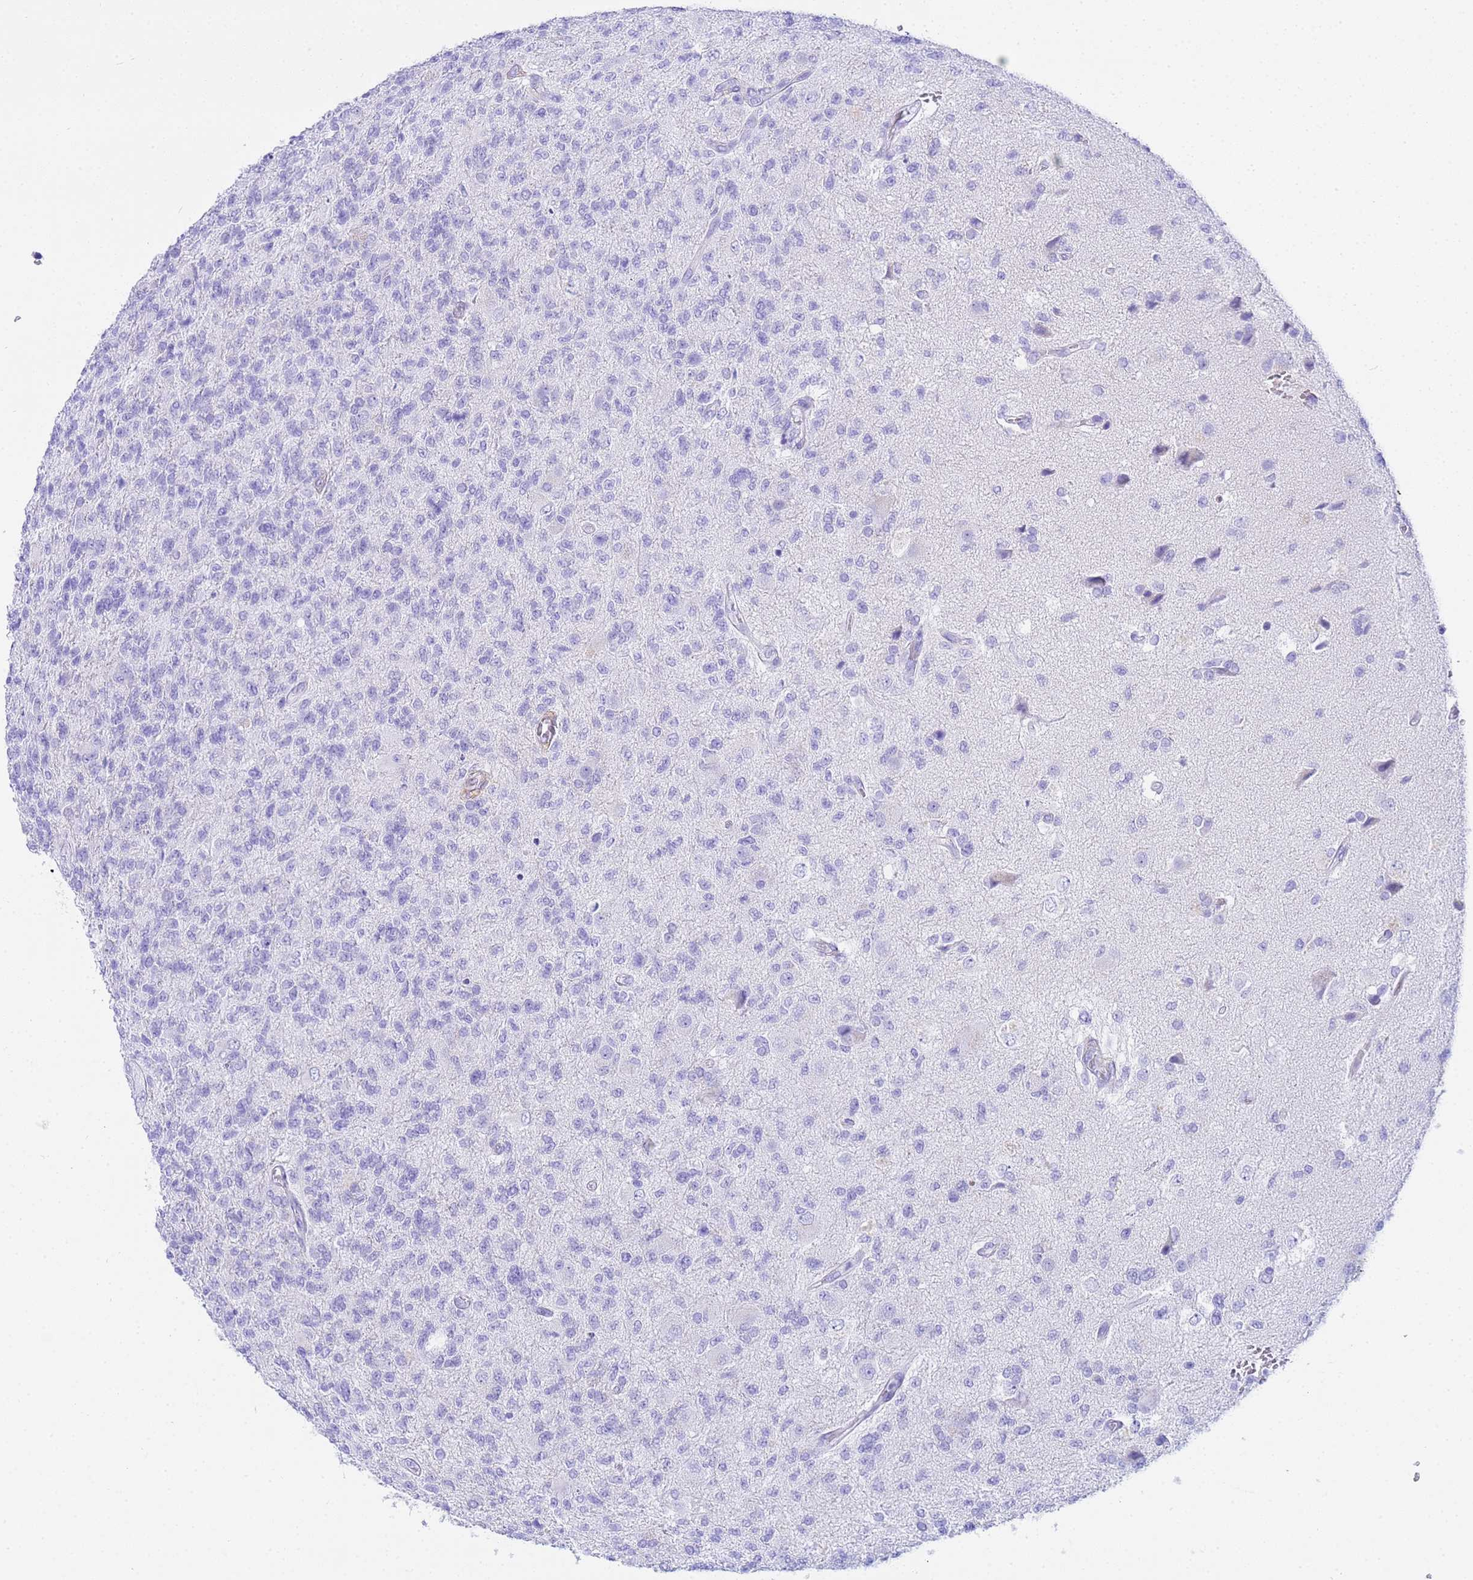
{"staining": {"intensity": "negative", "quantity": "none", "location": "none"}, "tissue": "glioma", "cell_type": "Tumor cells", "image_type": "cancer", "snomed": [{"axis": "morphology", "description": "Glioma, malignant, High grade"}, {"axis": "topography", "description": "Brain"}], "caption": "DAB (3,3'-diaminobenzidine) immunohistochemical staining of malignant high-grade glioma demonstrates no significant positivity in tumor cells.", "gene": "AQP12A", "patient": {"sex": "male", "age": 56}}